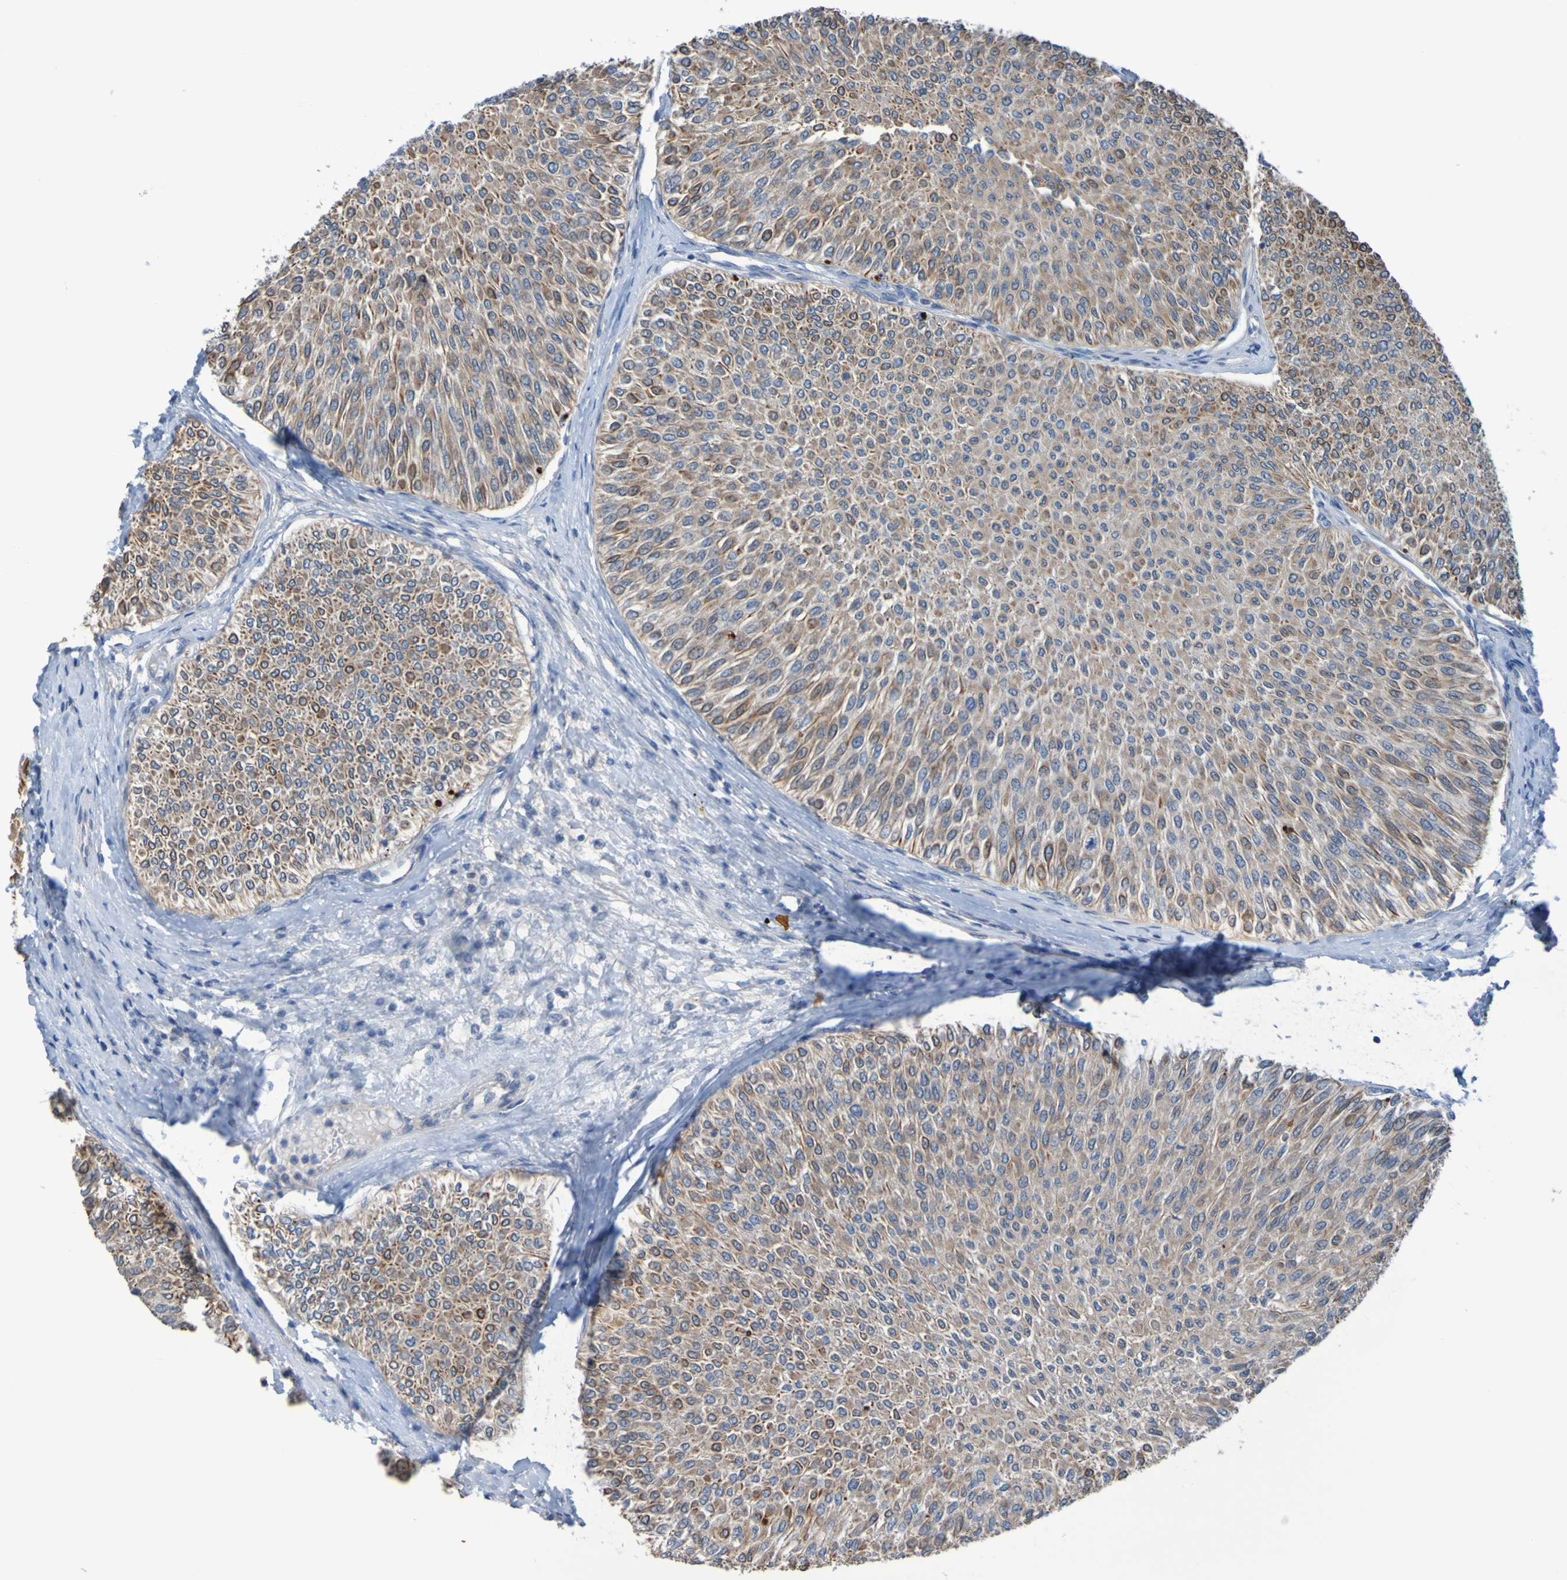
{"staining": {"intensity": "moderate", "quantity": ">75%", "location": "cytoplasmic/membranous"}, "tissue": "urothelial cancer", "cell_type": "Tumor cells", "image_type": "cancer", "snomed": [{"axis": "morphology", "description": "Urothelial carcinoma, Low grade"}, {"axis": "topography", "description": "Urinary bladder"}], "caption": "This photomicrograph shows immunohistochemistry staining of human urothelial carcinoma (low-grade), with medium moderate cytoplasmic/membranous positivity in about >75% of tumor cells.", "gene": "NPRL3", "patient": {"sex": "male", "age": 78}}